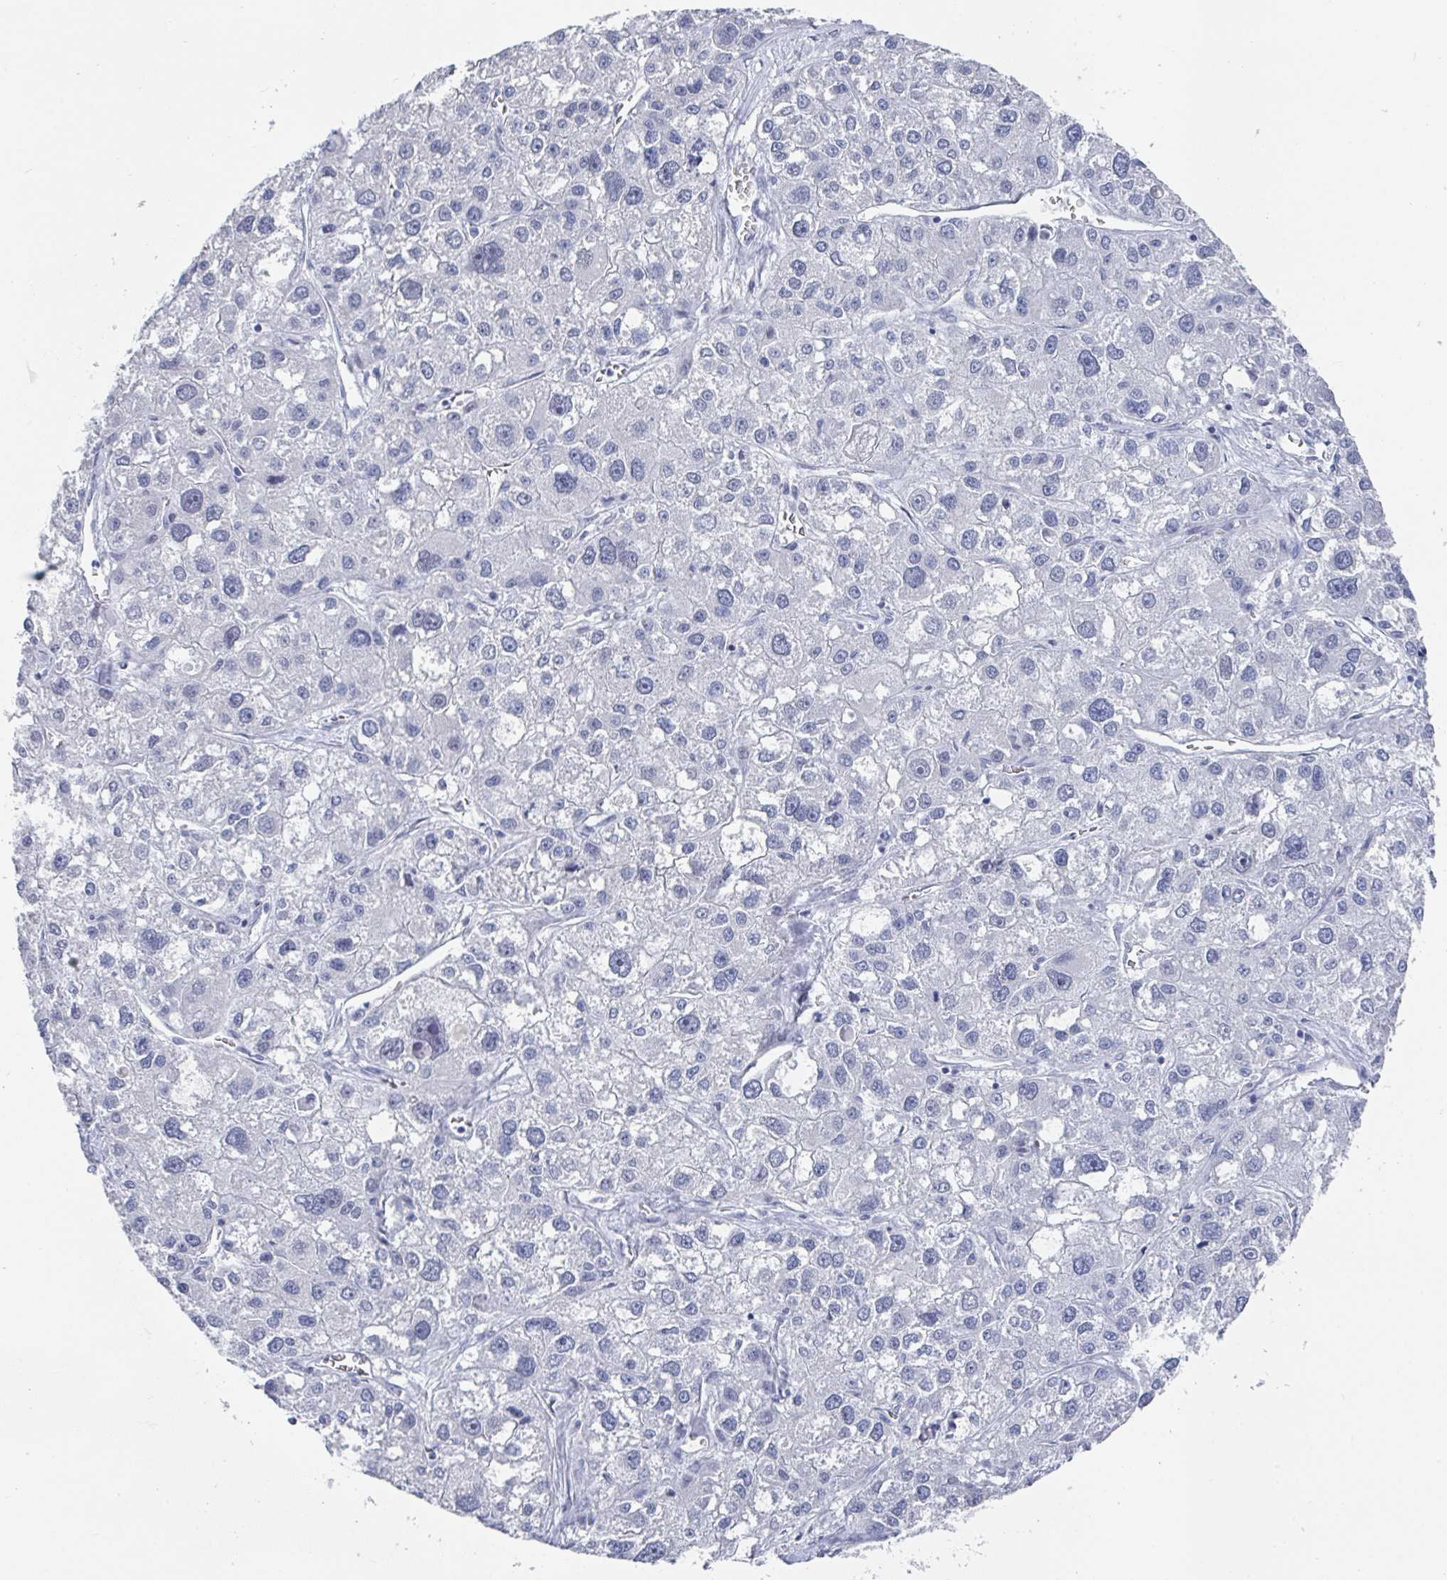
{"staining": {"intensity": "negative", "quantity": "none", "location": "none"}, "tissue": "liver cancer", "cell_type": "Tumor cells", "image_type": "cancer", "snomed": [{"axis": "morphology", "description": "Carcinoma, Hepatocellular, NOS"}, {"axis": "topography", "description": "Liver"}], "caption": "Human liver hepatocellular carcinoma stained for a protein using immunohistochemistry (IHC) reveals no expression in tumor cells.", "gene": "CAMKV", "patient": {"sex": "male", "age": 73}}